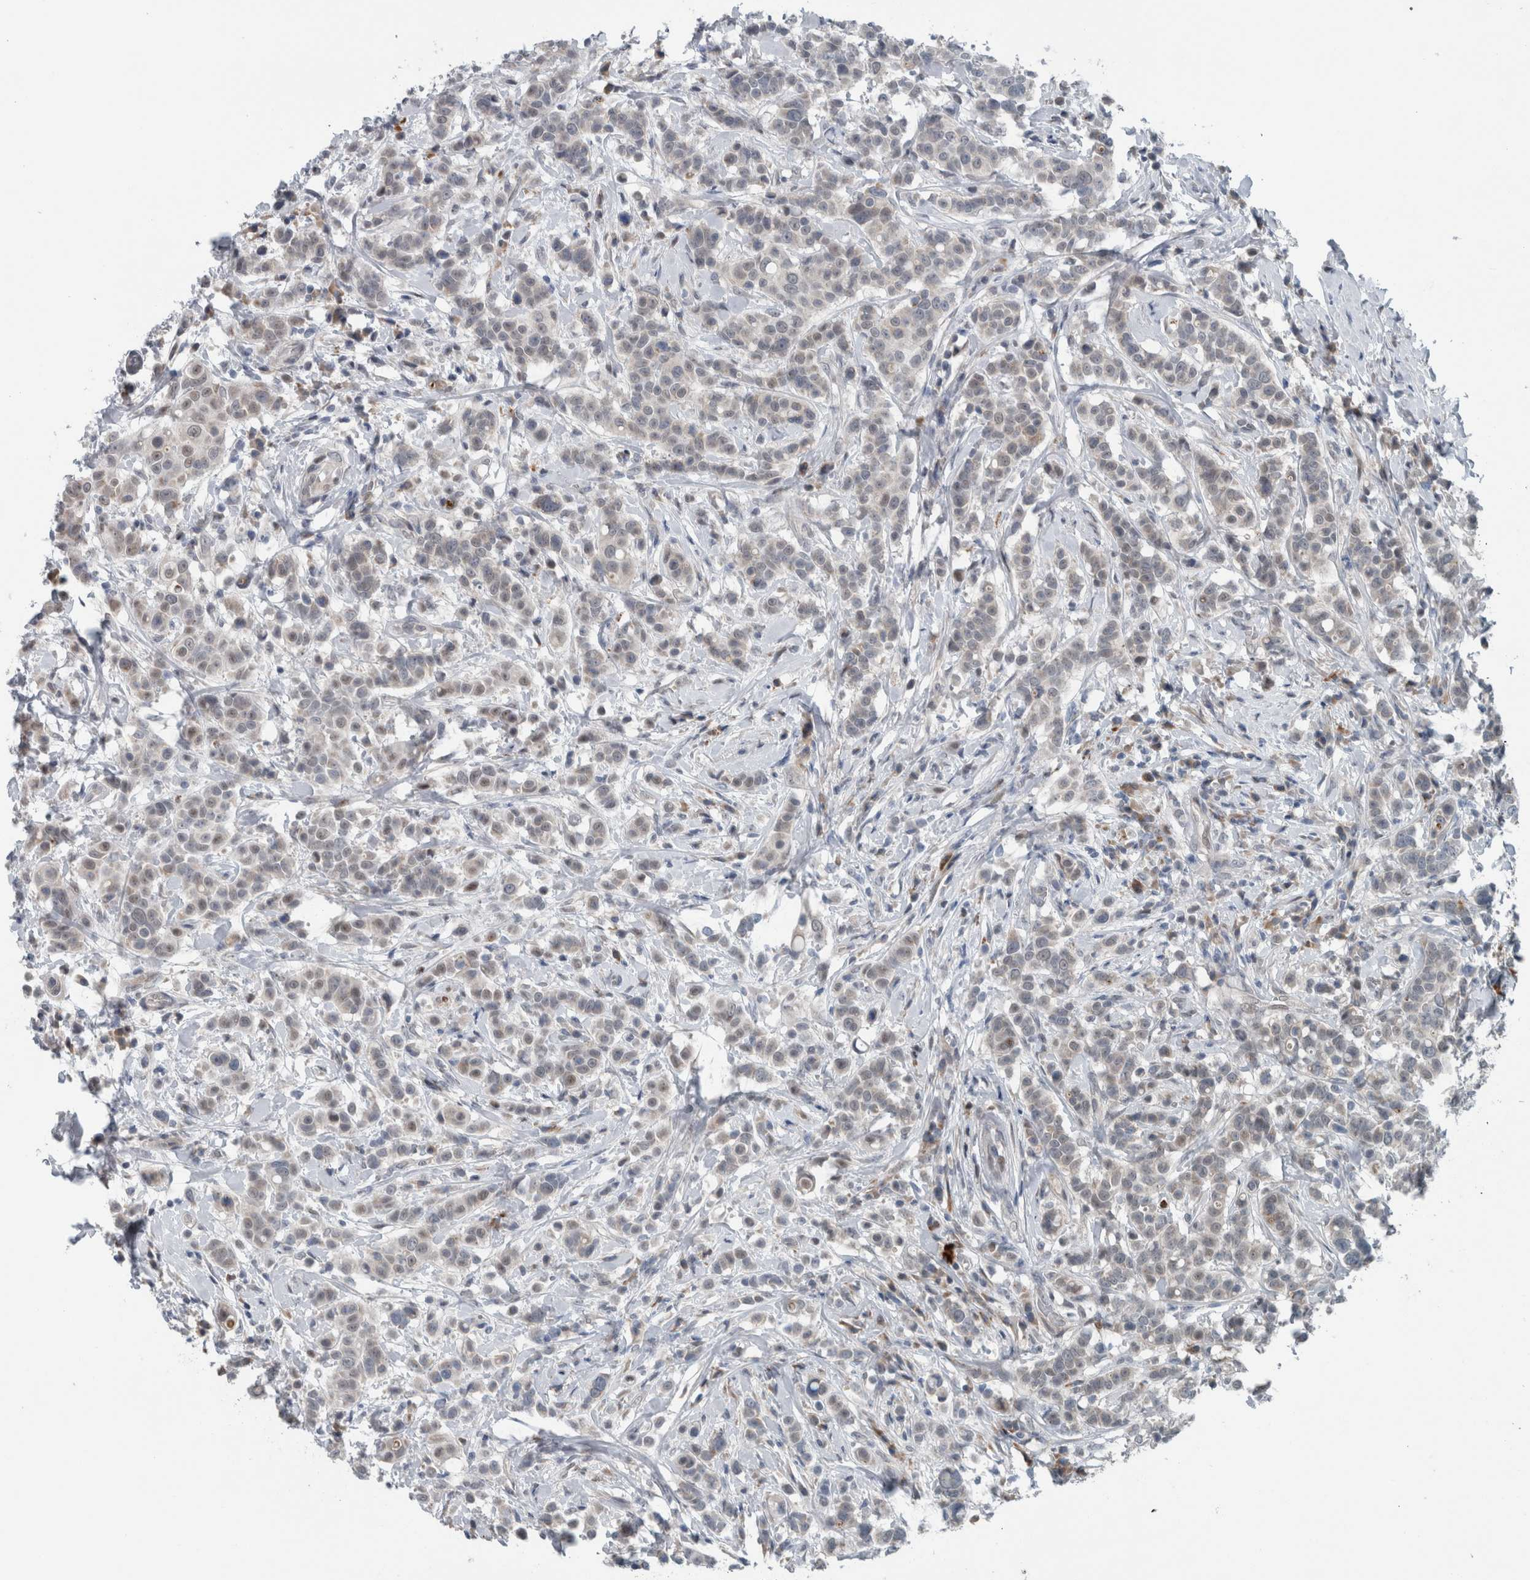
{"staining": {"intensity": "negative", "quantity": "none", "location": "none"}, "tissue": "breast cancer", "cell_type": "Tumor cells", "image_type": "cancer", "snomed": [{"axis": "morphology", "description": "Duct carcinoma"}, {"axis": "topography", "description": "Breast"}], "caption": "Immunohistochemical staining of infiltrating ductal carcinoma (breast) reveals no significant expression in tumor cells. (Immunohistochemistry, brightfield microscopy, high magnification).", "gene": "GBA2", "patient": {"sex": "female", "age": 27}}